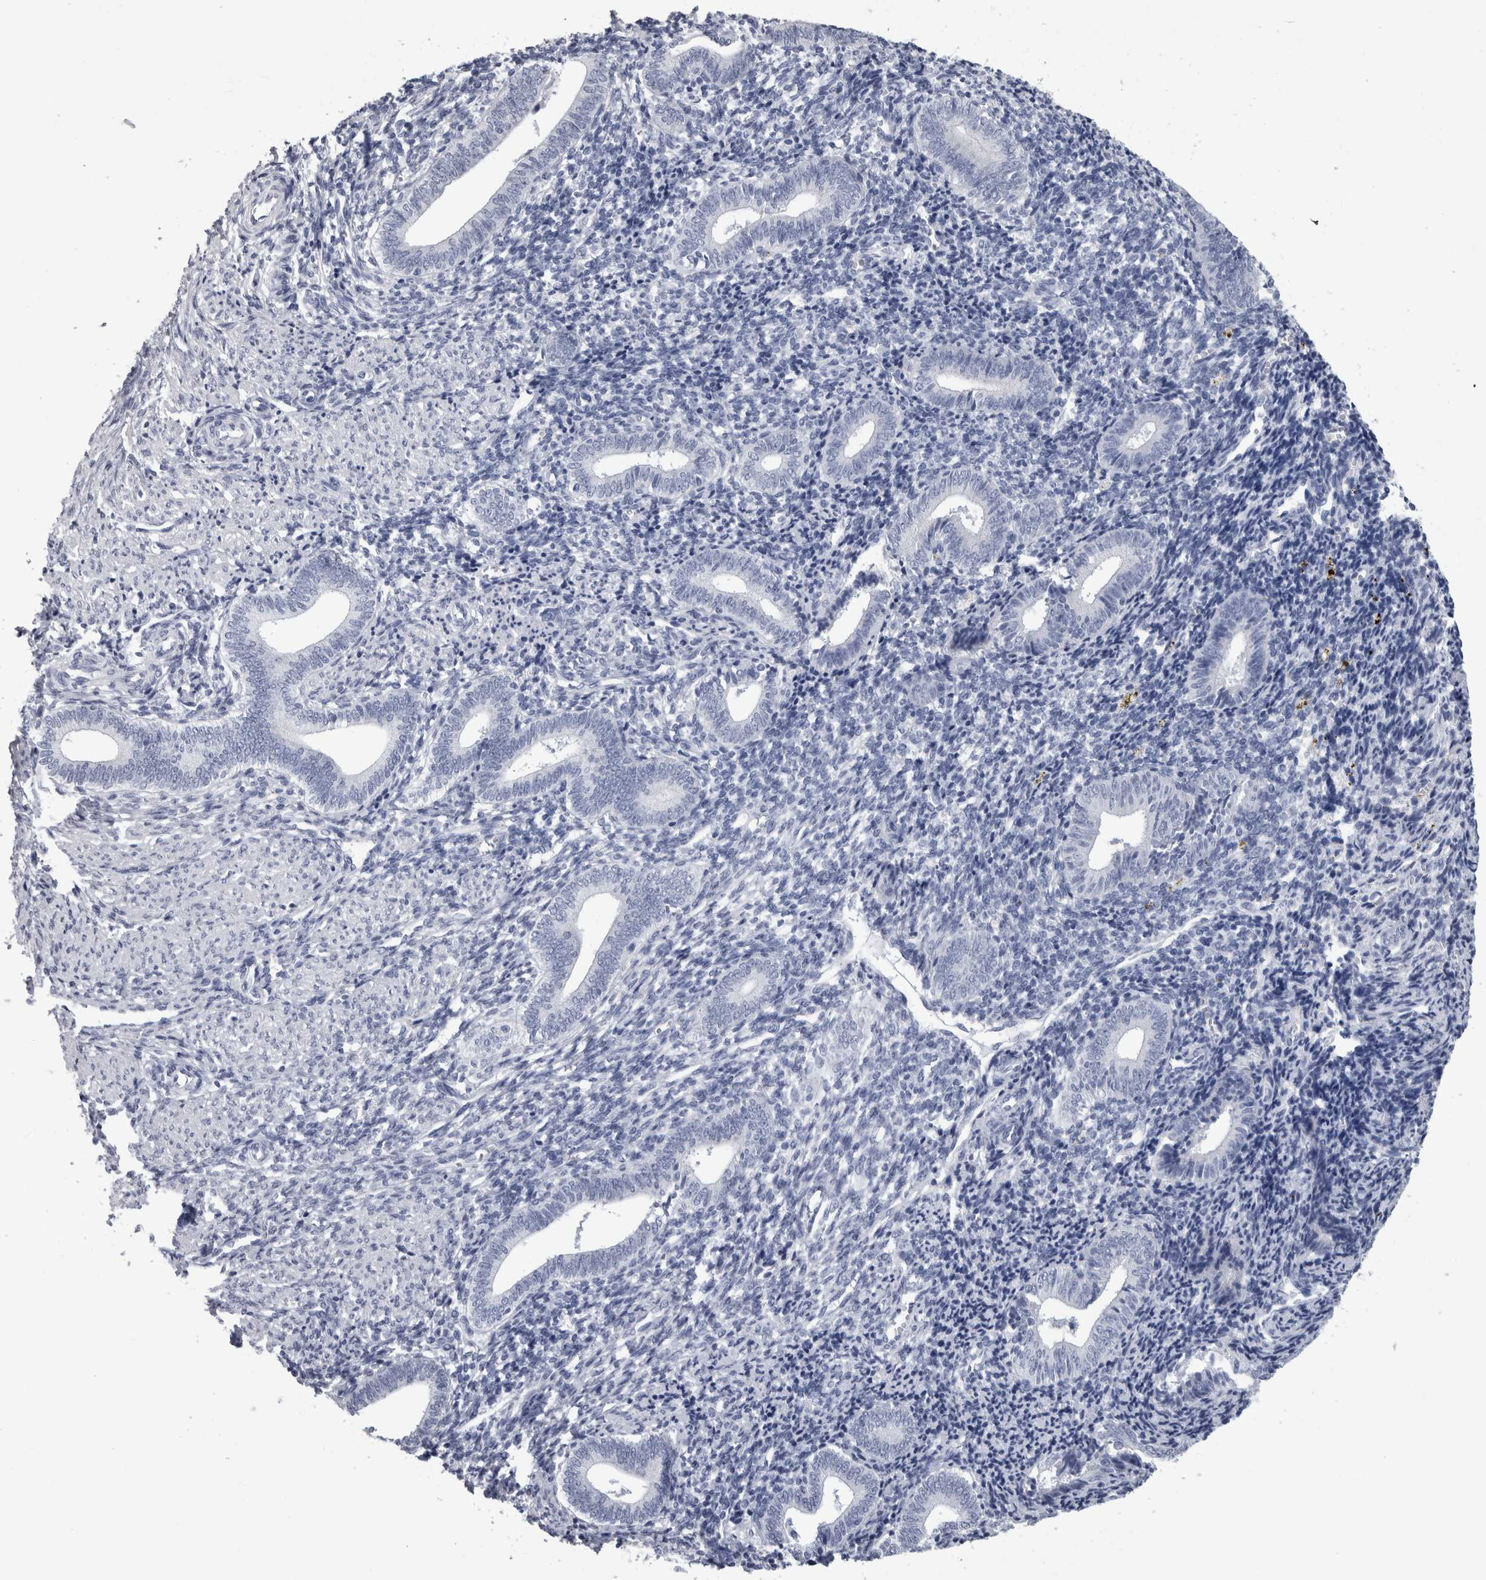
{"staining": {"intensity": "negative", "quantity": "none", "location": "none"}, "tissue": "endometrium", "cell_type": "Cells in endometrial stroma", "image_type": "normal", "snomed": [{"axis": "morphology", "description": "Normal tissue, NOS"}, {"axis": "topography", "description": "Uterus"}, {"axis": "topography", "description": "Endometrium"}], "caption": "This histopathology image is of normal endometrium stained with immunohistochemistry to label a protein in brown with the nuclei are counter-stained blue. There is no staining in cells in endometrial stroma.", "gene": "ALDH8A1", "patient": {"sex": "female", "age": 33}}